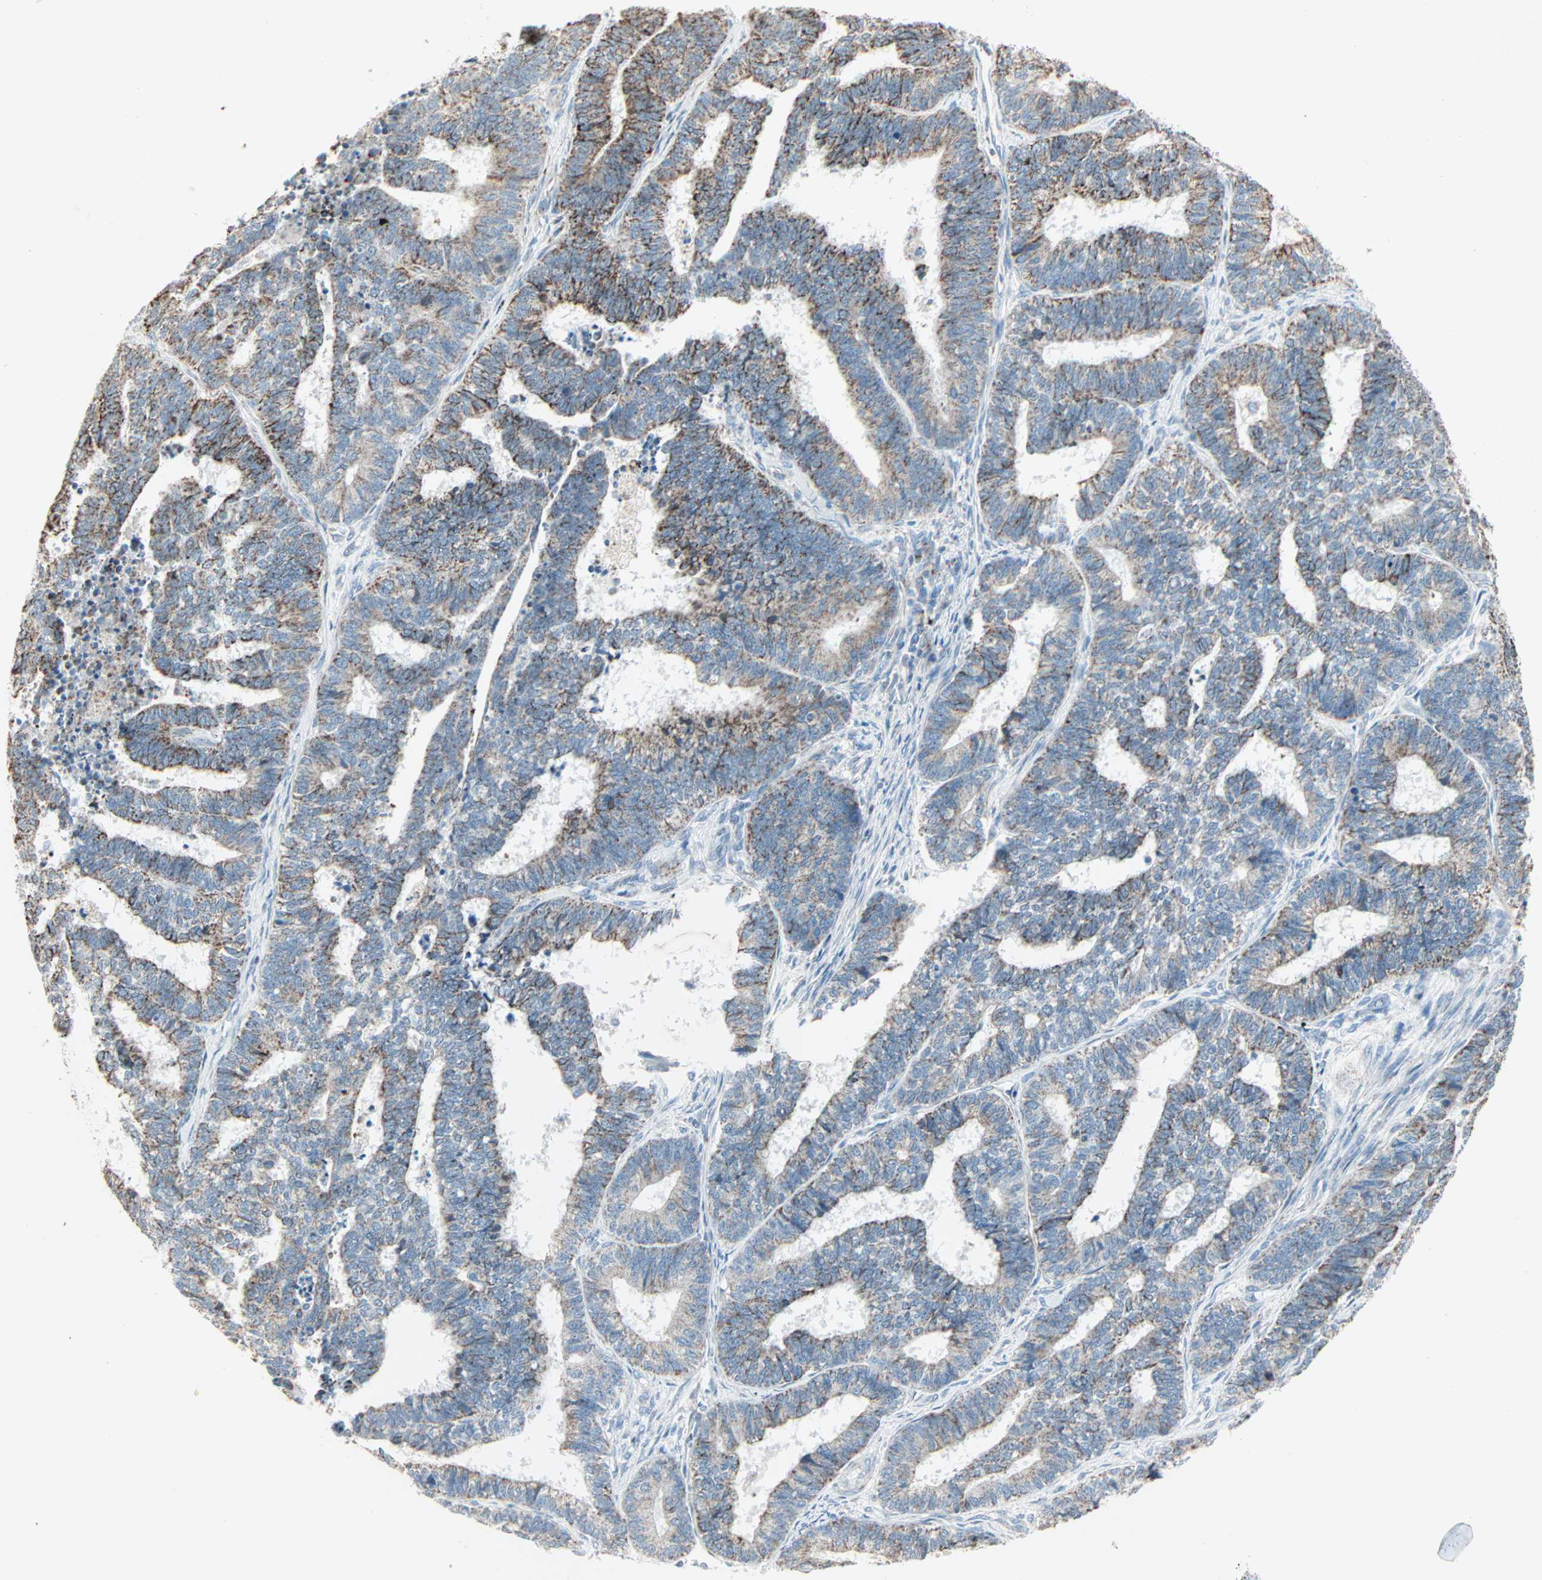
{"staining": {"intensity": "moderate", "quantity": "25%-75%", "location": "cytoplasmic/membranous"}, "tissue": "endometrial cancer", "cell_type": "Tumor cells", "image_type": "cancer", "snomed": [{"axis": "morphology", "description": "Adenocarcinoma, NOS"}, {"axis": "topography", "description": "Endometrium"}], "caption": "There is medium levels of moderate cytoplasmic/membranous staining in tumor cells of endometrial cancer (adenocarcinoma), as demonstrated by immunohistochemical staining (brown color).", "gene": "IDH2", "patient": {"sex": "female", "age": 70}}